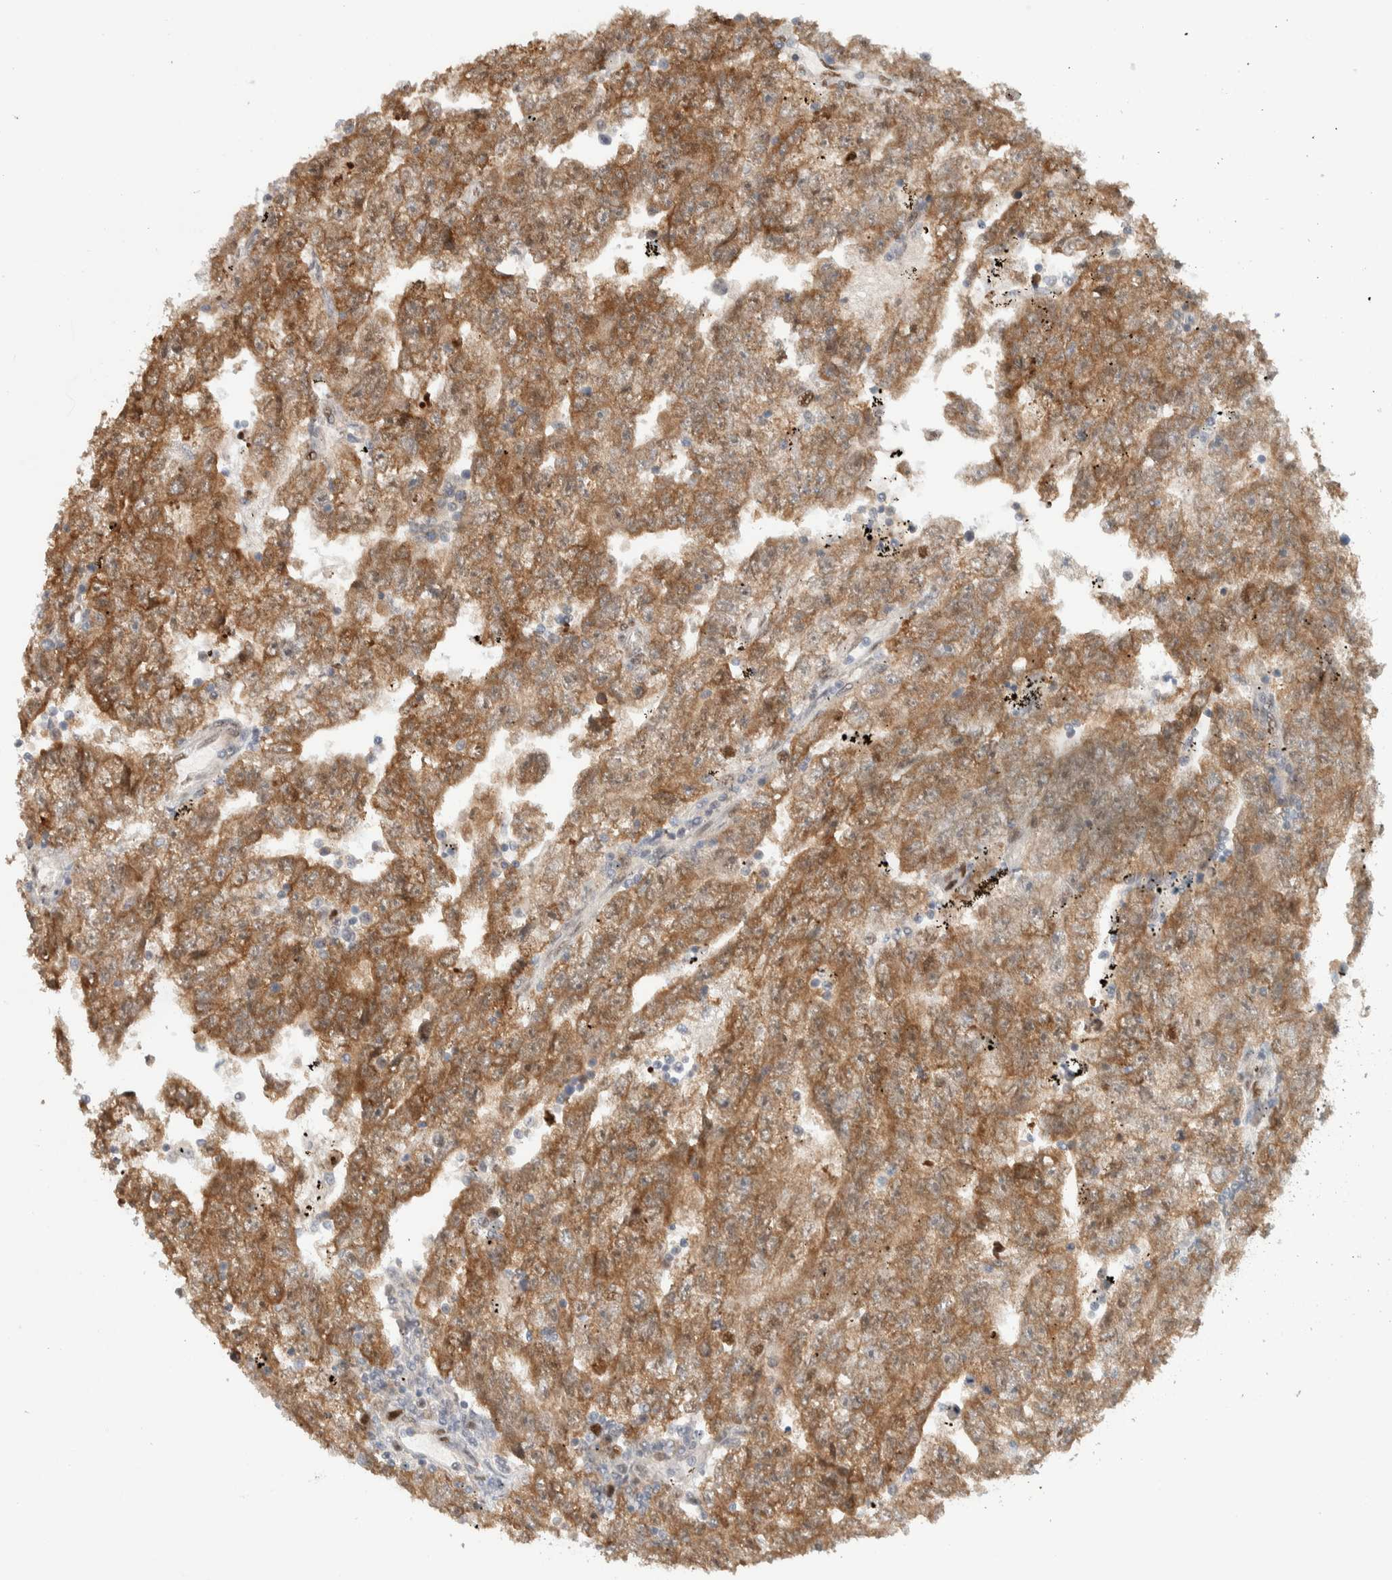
{"staining": {"intensity": "moderate", "quantity": ">75%", "location": "cytoplasmic/membranous"}, "tissue": "testis cancer", "cell_type": "Tumor cells", "image_type": "cancer", "snomed": [{"axis": "morphology", "description": "Carcinoma, Embryonal, NOS"}, {"axis": "topography", "description": "Testis"}], "caption": "Protein analysis of testis cancer tissue shows moderate cytoplasmic/membranous expression in about >75% of tumor cells.", "gene": "PUS7", "patient": {"sex": "male", "age": 25}}